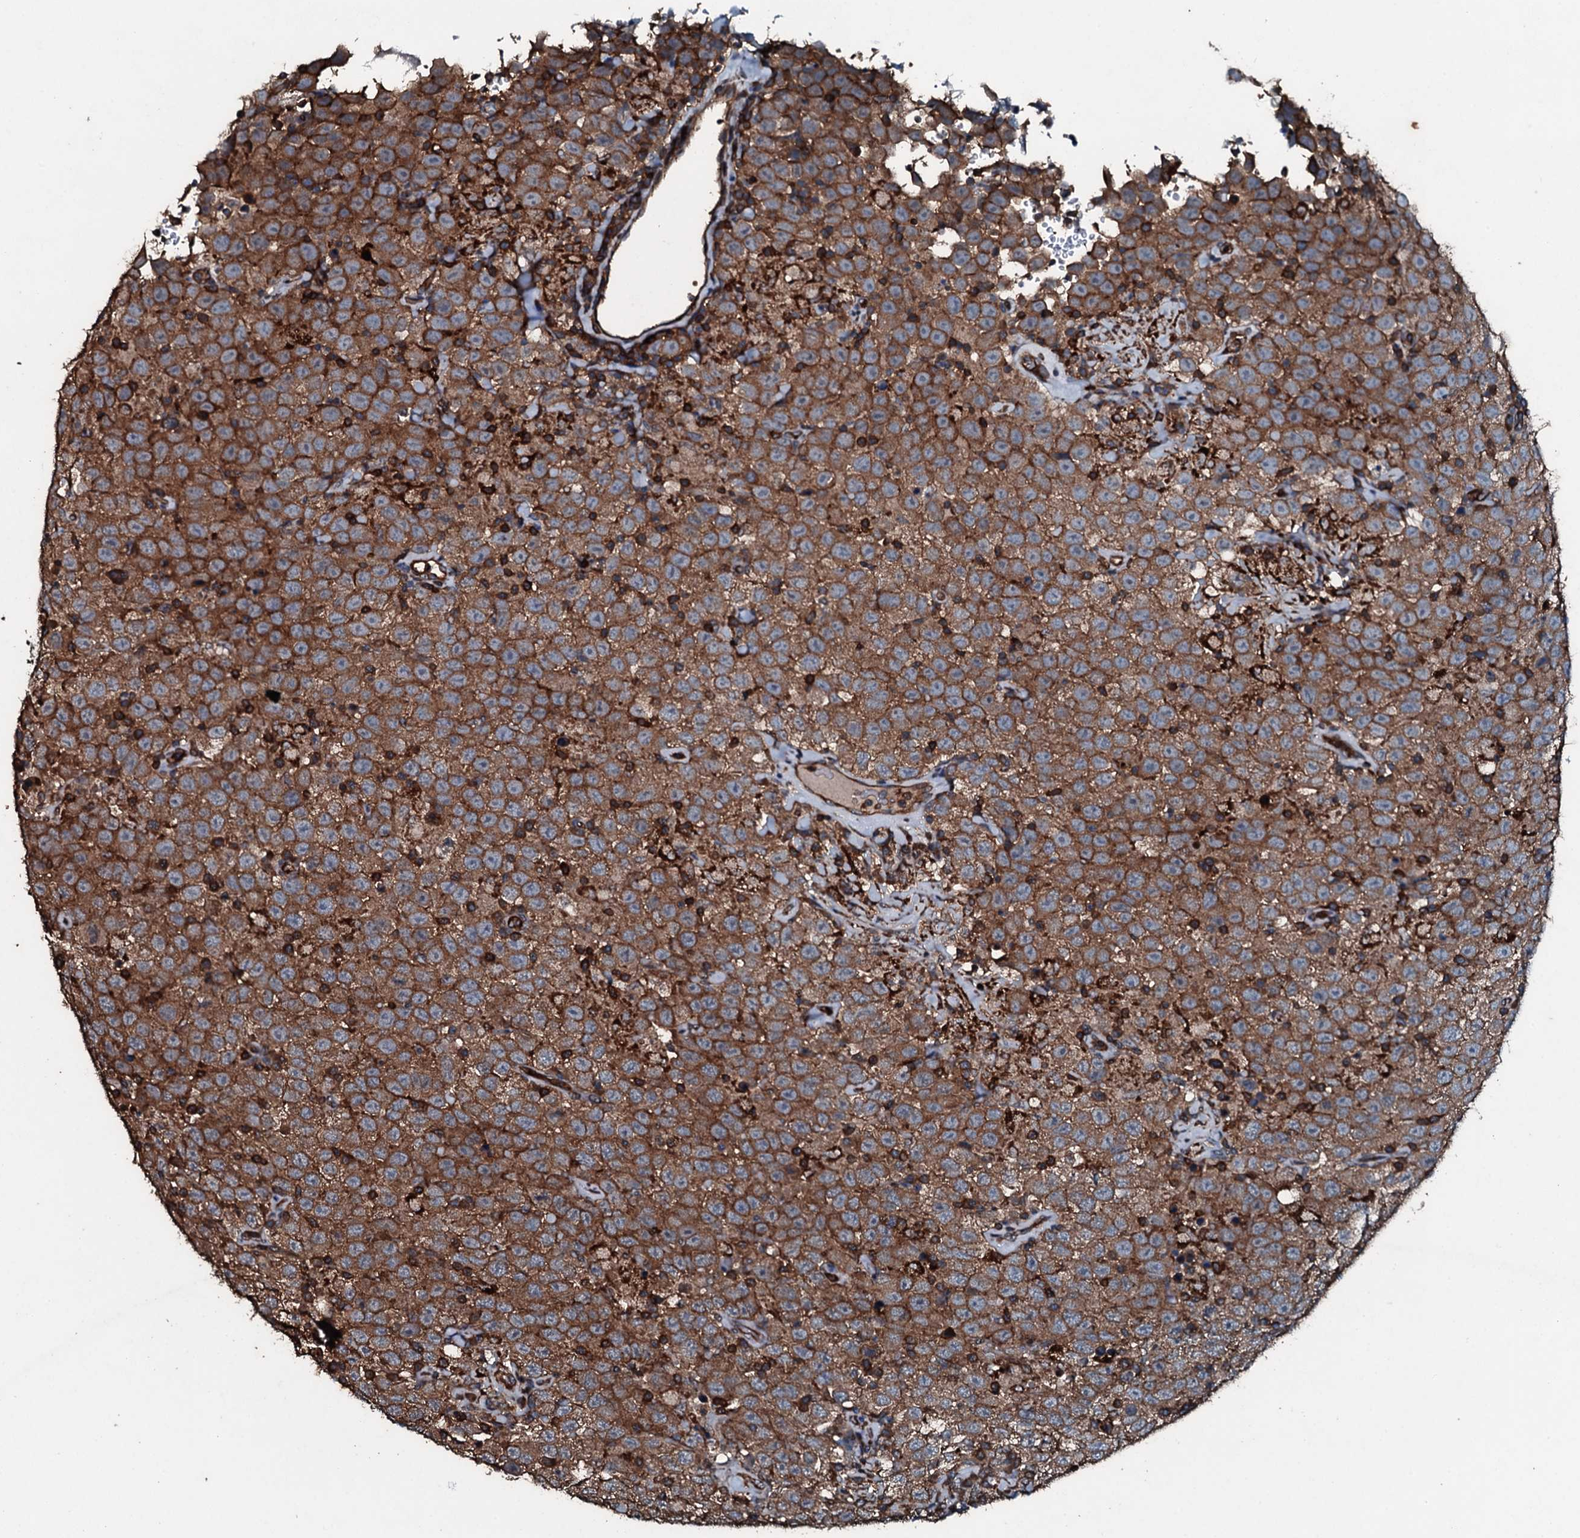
{"staining": {"intensity": "strong", "quantity": ">75%", "location": "cytoplasmic/membranous"}, "tissue": "testis cancer", "cell_type": "Tumor cells", "image_type": "cancer", "snomed": [{"axis": "morphology", "description": "Seminoma, NOS"}, {"axis": "topography", "description": "Testis"}], "caption": "The image displays immunohistochemical staining of seminoma (testis). There is strong cytoplasmic/membranous expression is present in about >75% of tumor cells.", "gene": "SLC25A38", "patient": {"sex": "male", "age": 41}}